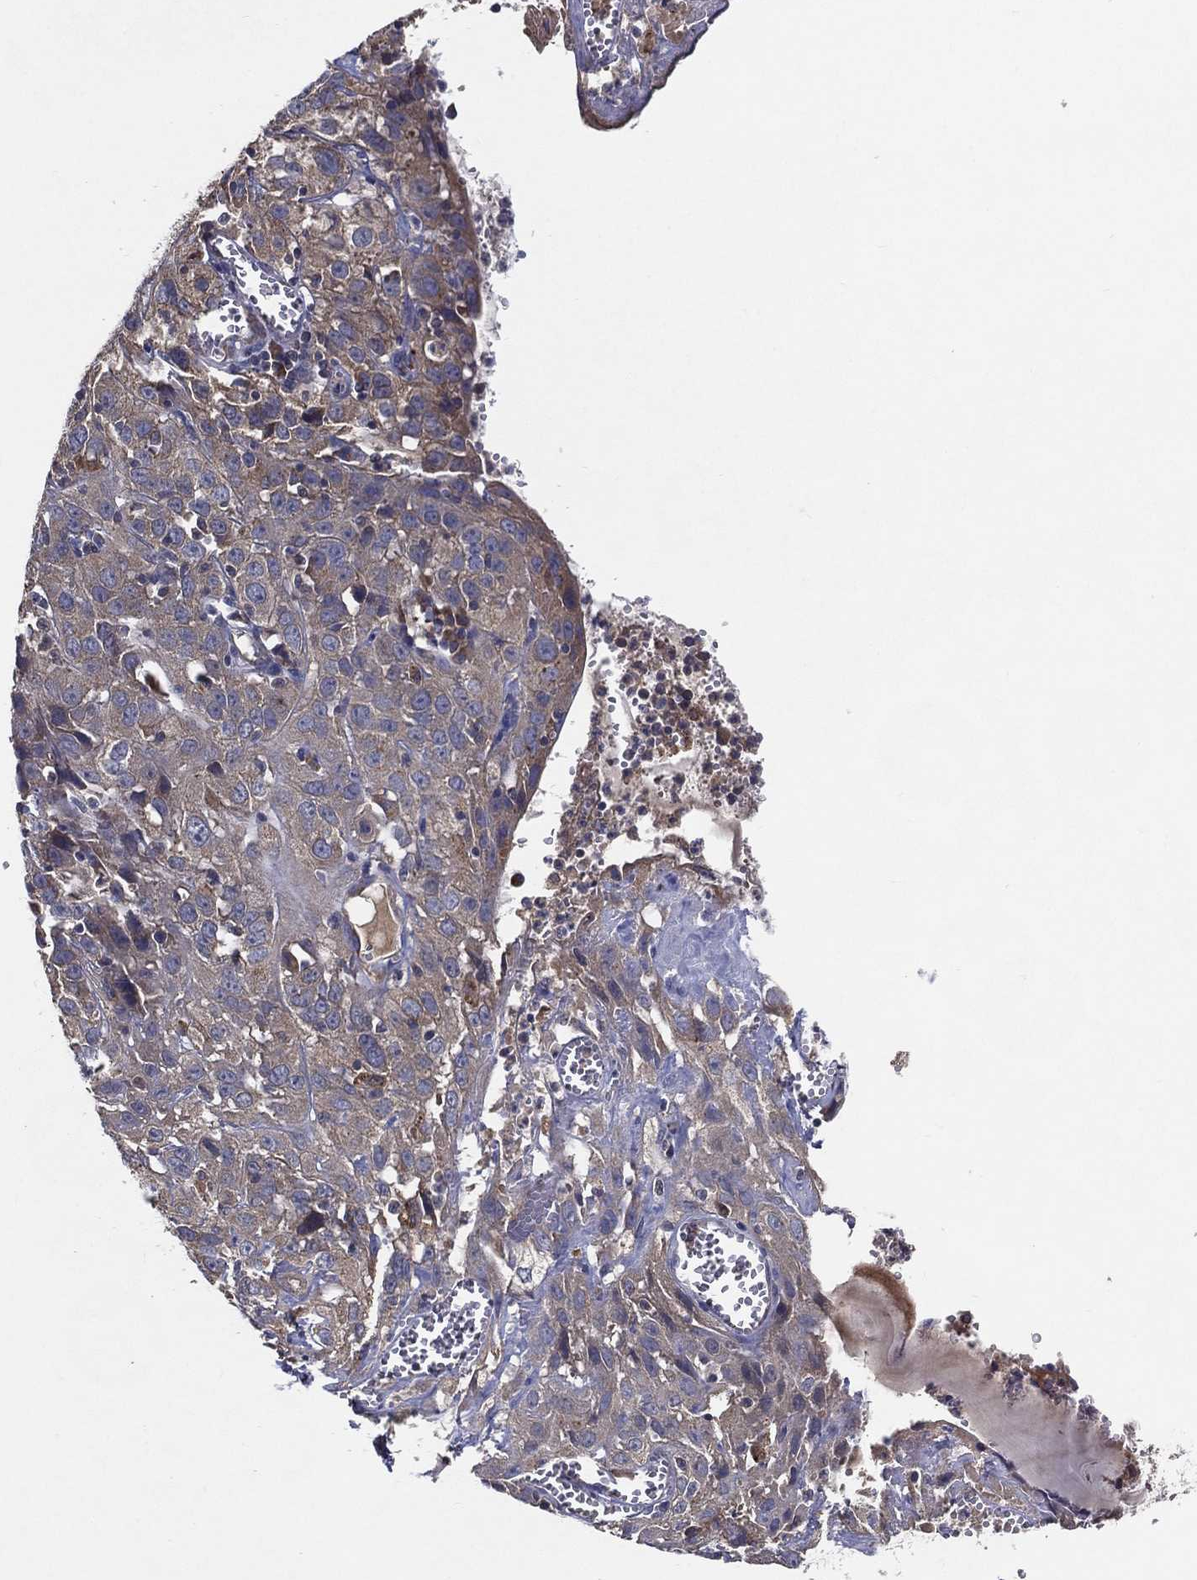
{"staining": {"intensity": "weak", "quantity": "25%-75%", "location": "cytoplasmic/membranous"}, "tissue": "cervical cancer", "cell_type": "Tumor cells", "image_type": "cancer", "snomed": [{"axis": "morphology", "description": "Squamous cell carcinoma, NOS"}, {"axis": "topography", "description": "Cervix"}], "caption": "Tumor cells show low levels of weak cytoplasmic/membranous positivity in about 25%-75% of cells in cervical squamous cell carcinoma.", "gene": "MT-ND1", "patient": {"sex": "female", "age": 32}}